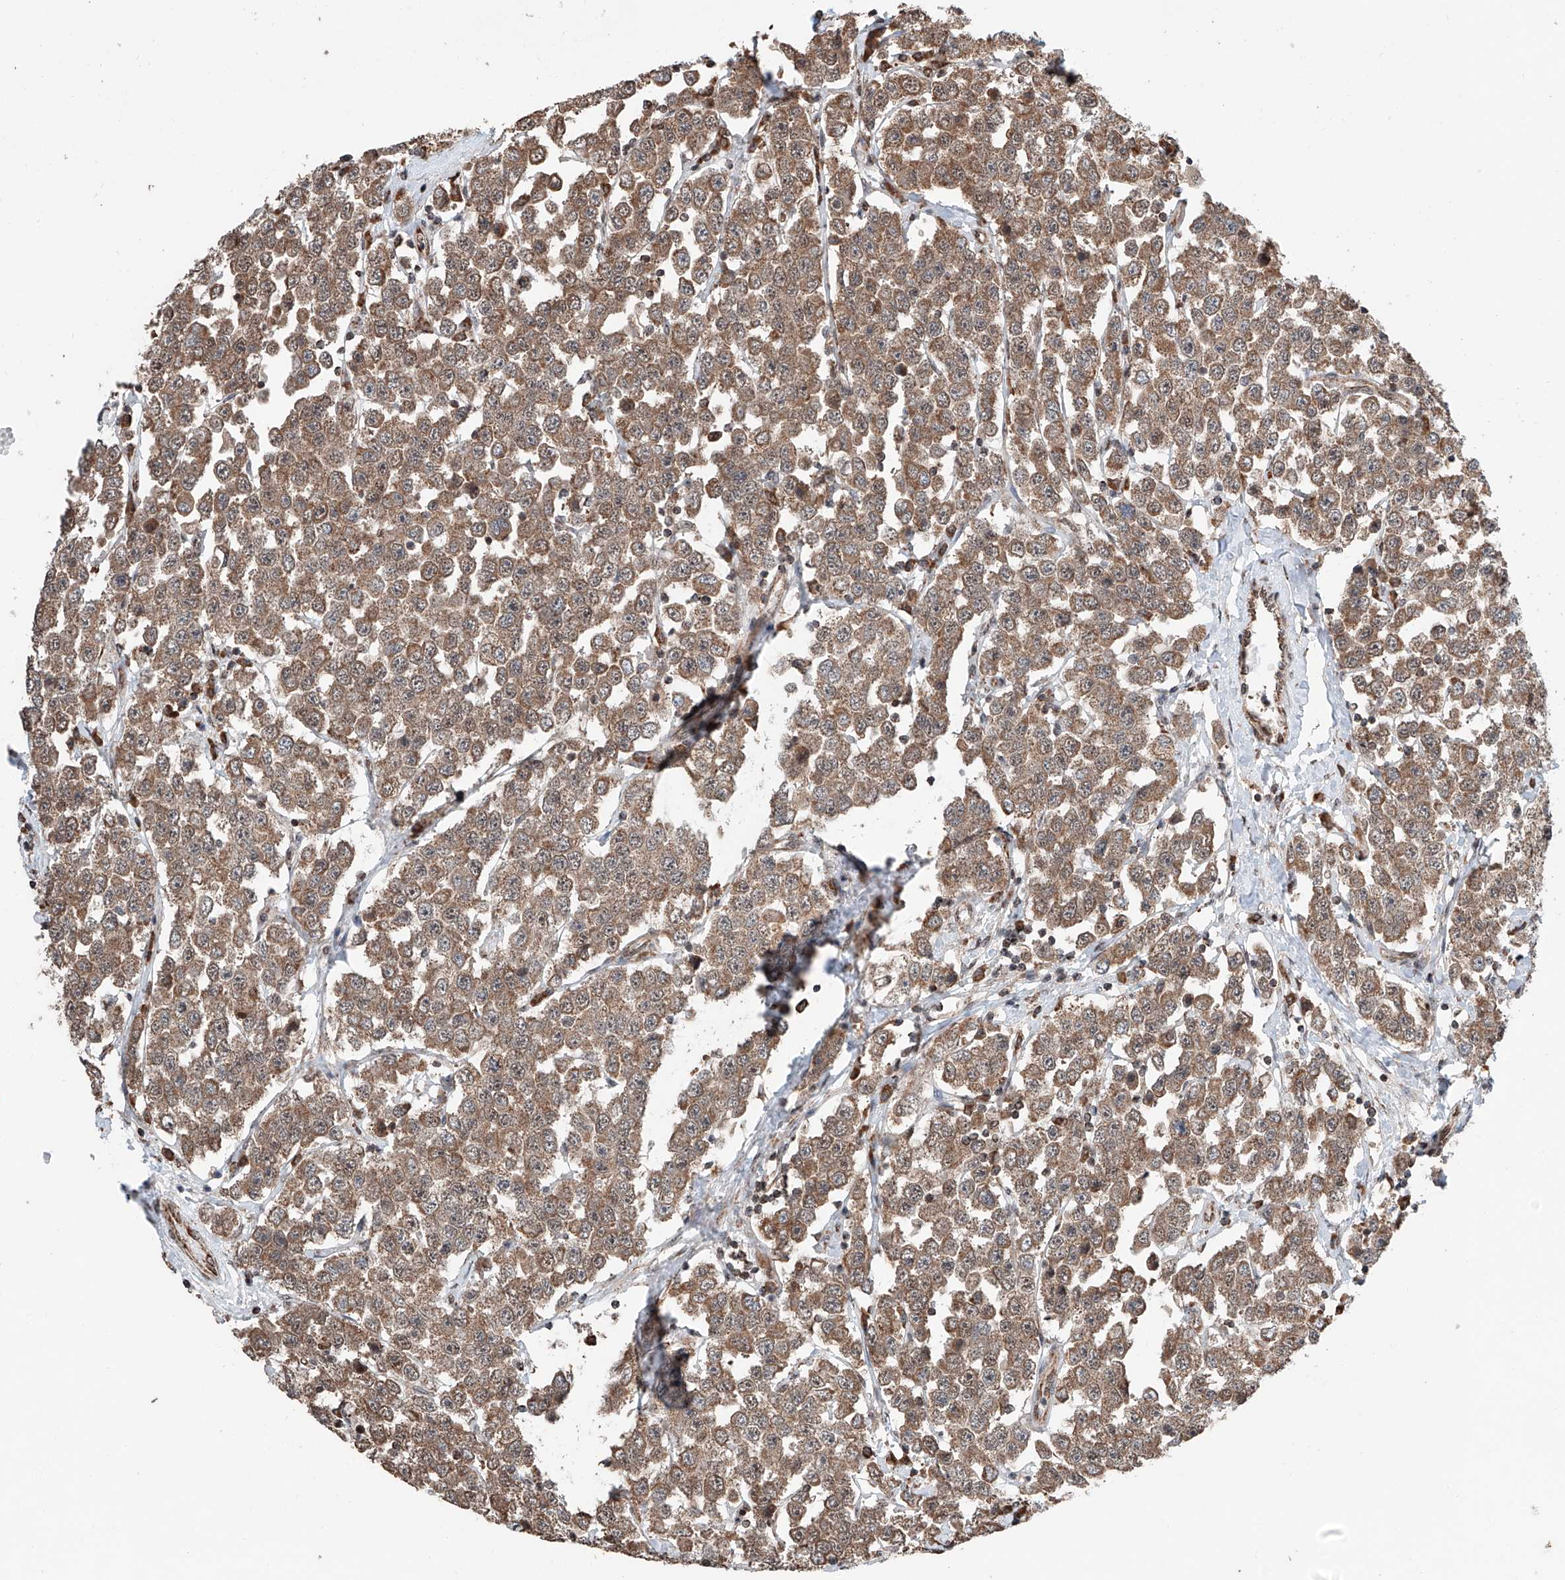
{"staining": {"intensity": "moderate", "quantity": ">75%", "location": "cytoplasmic/membranous"}, "tissue": "testis cancer", "cell_type": "Tumor cells", "image_type": "cancer", "snomed": [{"axis": "morphology", "description": "Seminoma, NOS"}, {"axis": "topography", "description": "Testis"}], "caption": "Tumor cells reveal moderate cytoplasmic/membranous staining in about >75% of cells in testis cancer.", "gene": "ZNF445", "patient": {"sex": "male", "age": 28}}